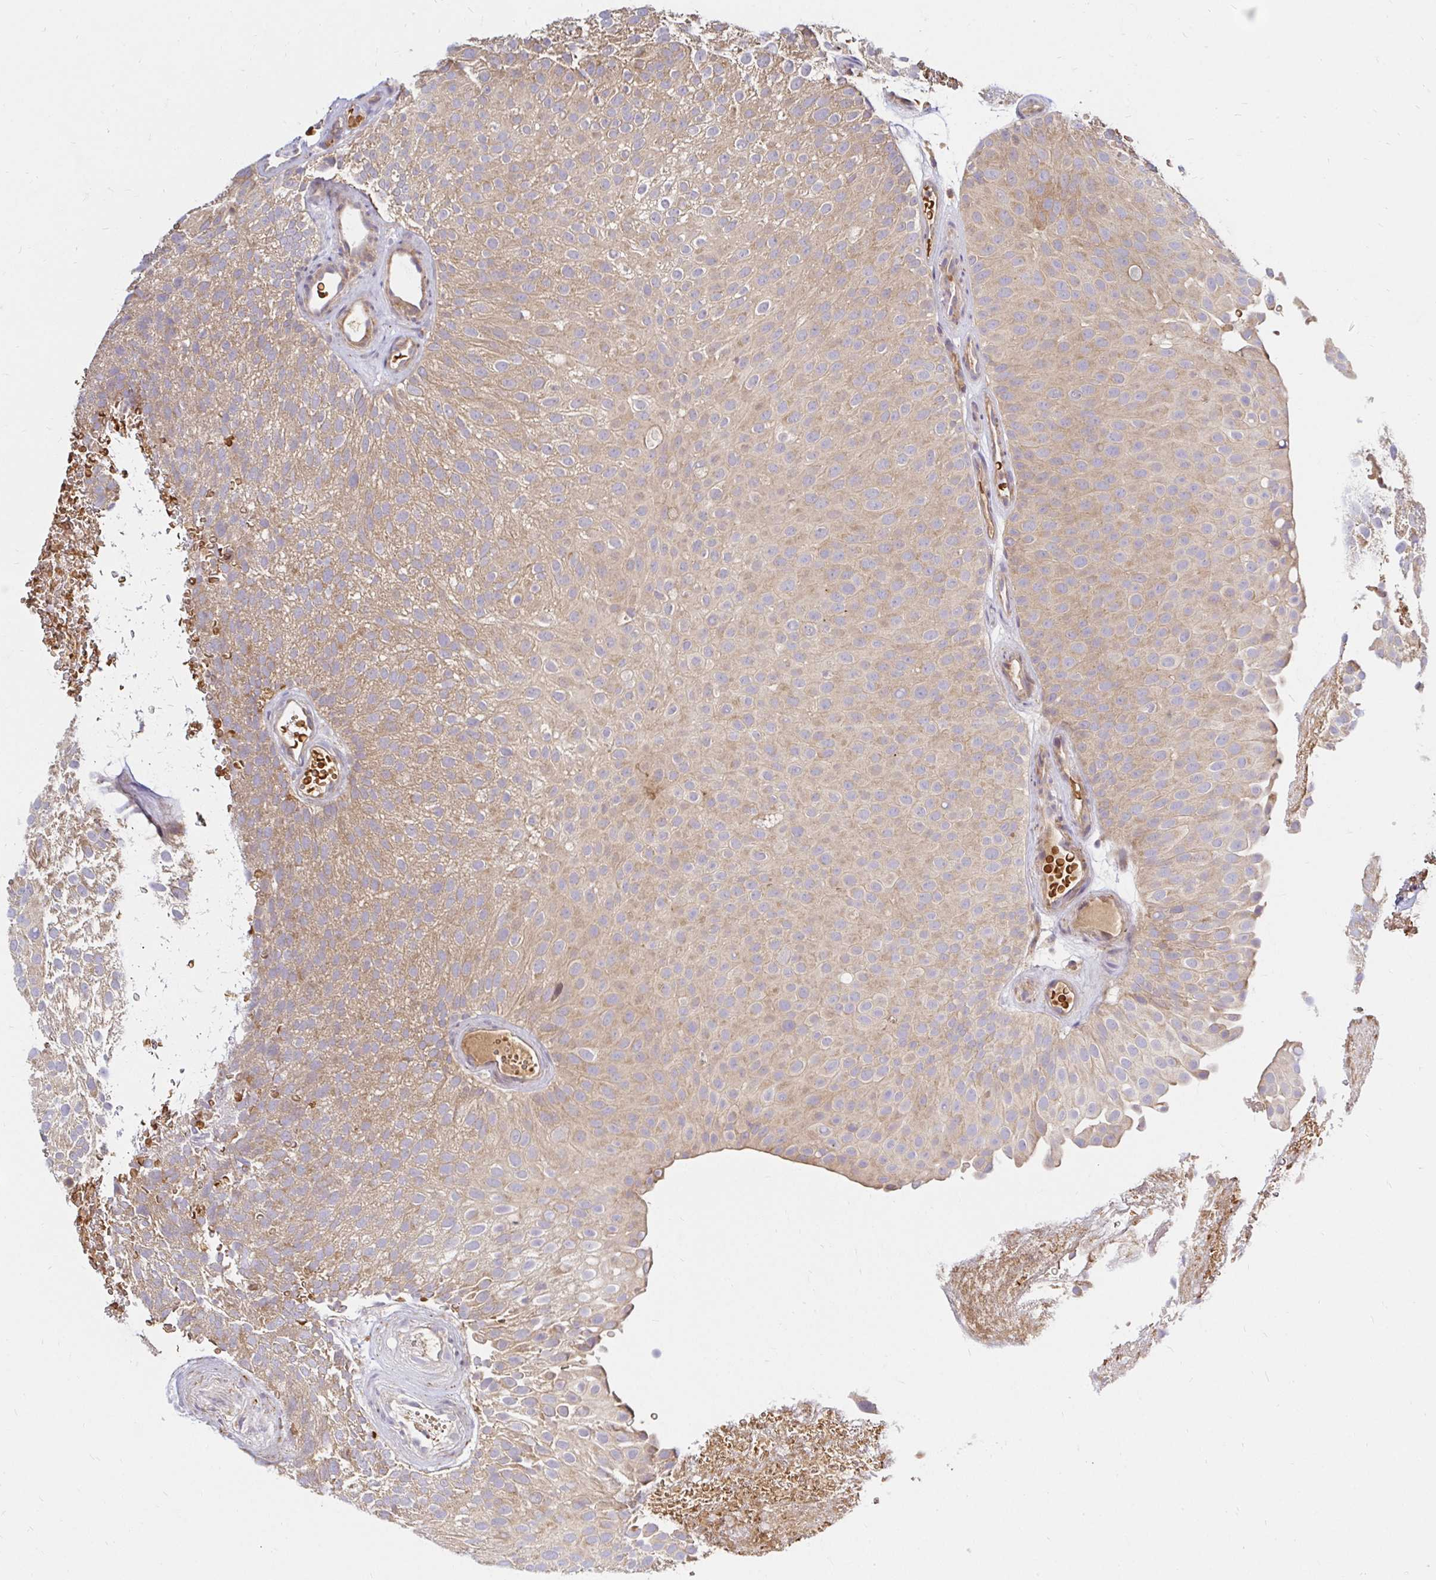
{"staining": {"intensity": "moderate", "quantity": ">75%", "location": "cytoplasmic/membranous"}, "tissue": "urothelial cancer", "cell_type": "Tumor cells", "image_type": "cancer", "snomed": [{"axis": "morphology", "description": "Urothelial carcinoma, Low grade"}, {"axis": "topography", "description": "Urinary bladder"}], "caption": "Urothelial carcinoma (low-grade) tissue exhibits moderate cytoplasmic/membranous positivity in about >75% of tumor cells, visualized by immunohistochemistry.", "gene": "ARHGEF37", "patient": {"sex": "male", "age": 78}}